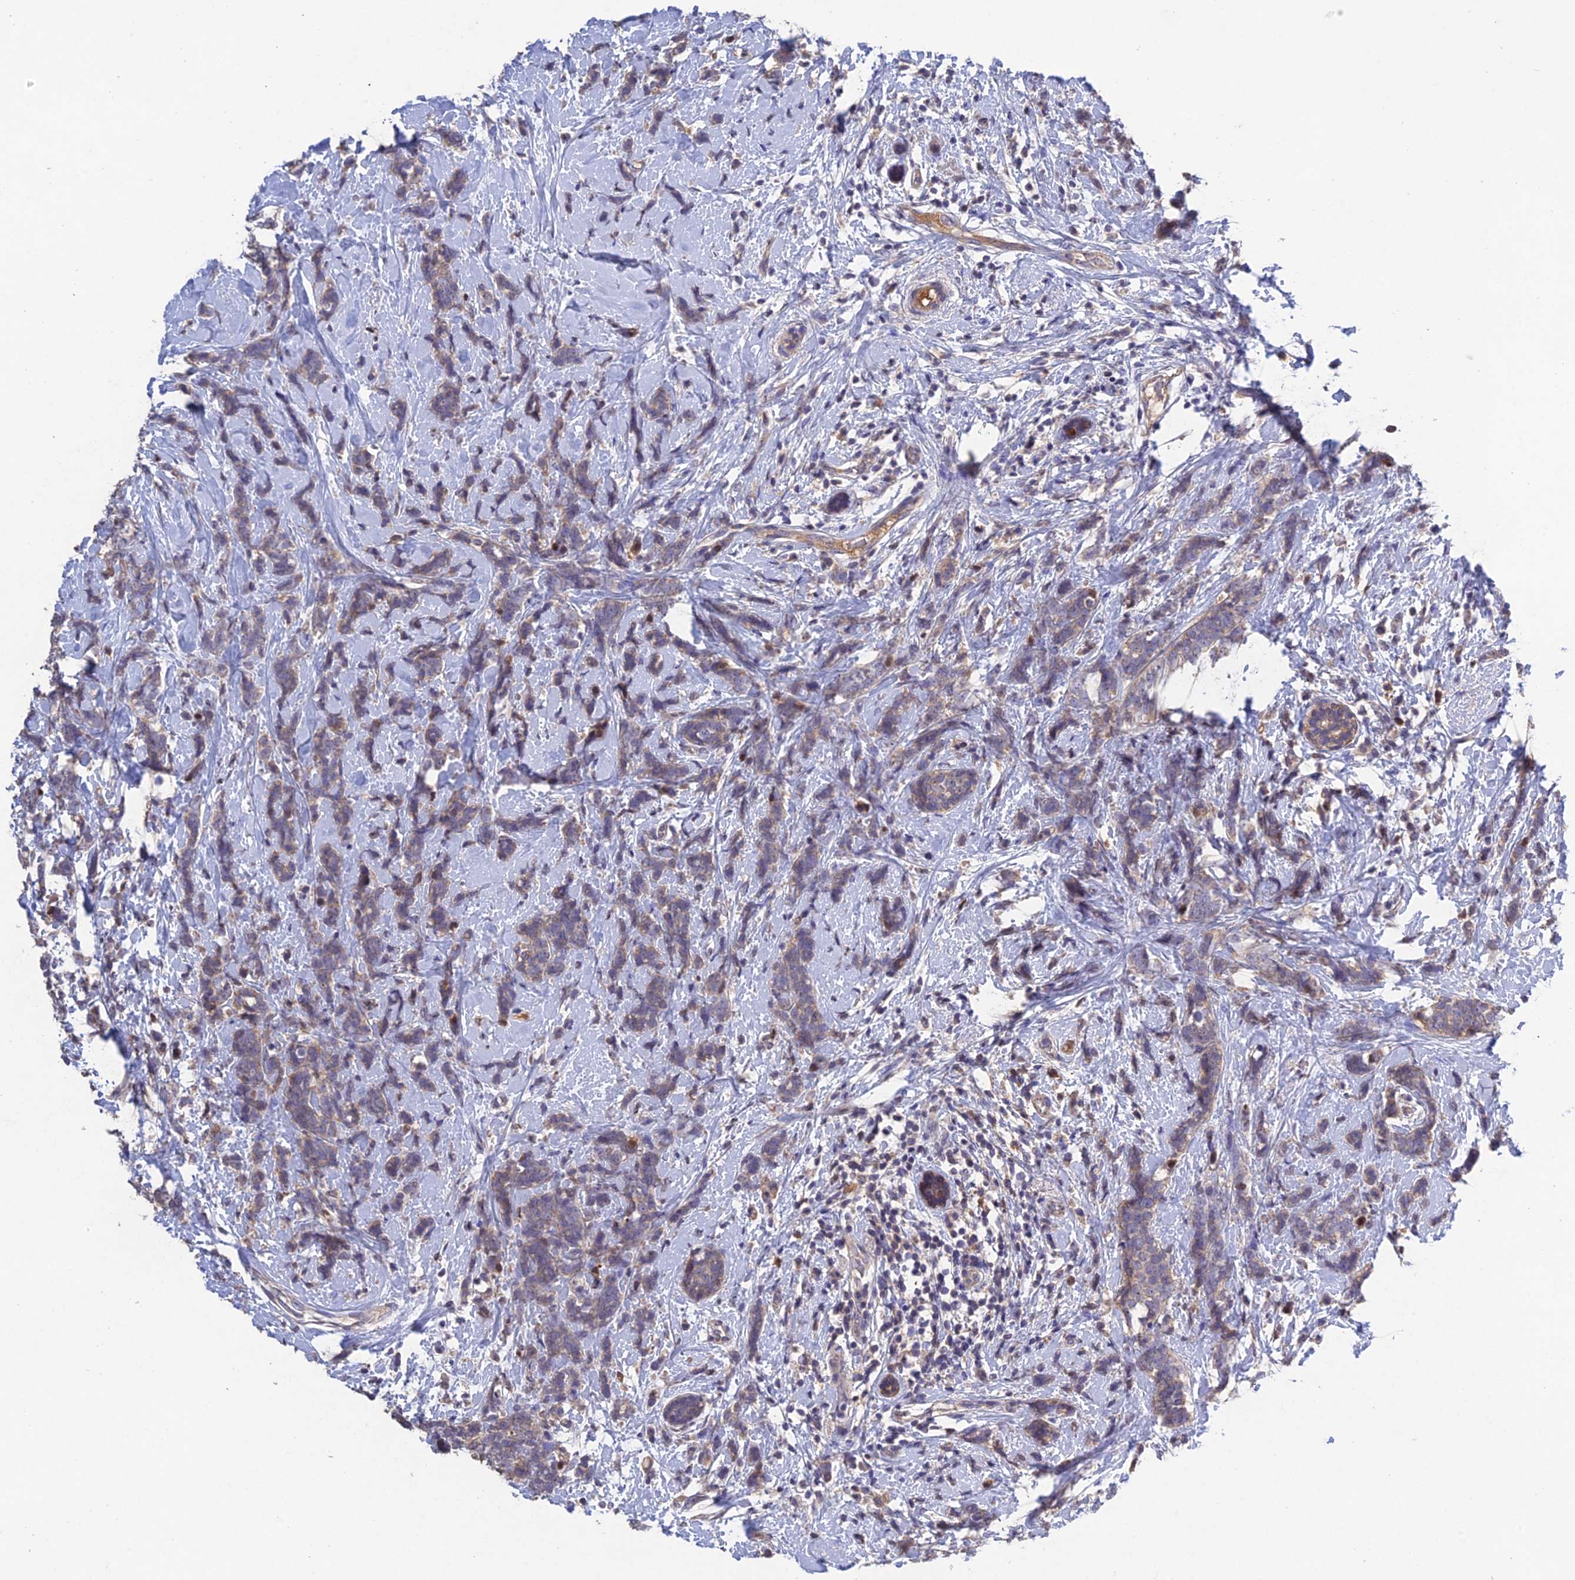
{"staining": {"intensity": "weak", "quantity": "25%-75%", "location": "cytoplasmic/membranous"}, "tissue": "breast cancer", "cell_type": "Tumor cells", "image_type": "cancer", "snomed": [{"axis": "morphology", "description": "Lobular carcinoma"}, {"axis": "topography", "description": "Breast"}], "caption": "Weak cytoplasmic/membranous expression for a protein is appreciated in approximately 25%-75% of tumor cells of lobular carcinoma (breast) using immunohistochemistry (IHC).", "gene": "SLC39A13", "patient": {"sex": "female", "age": 58}}